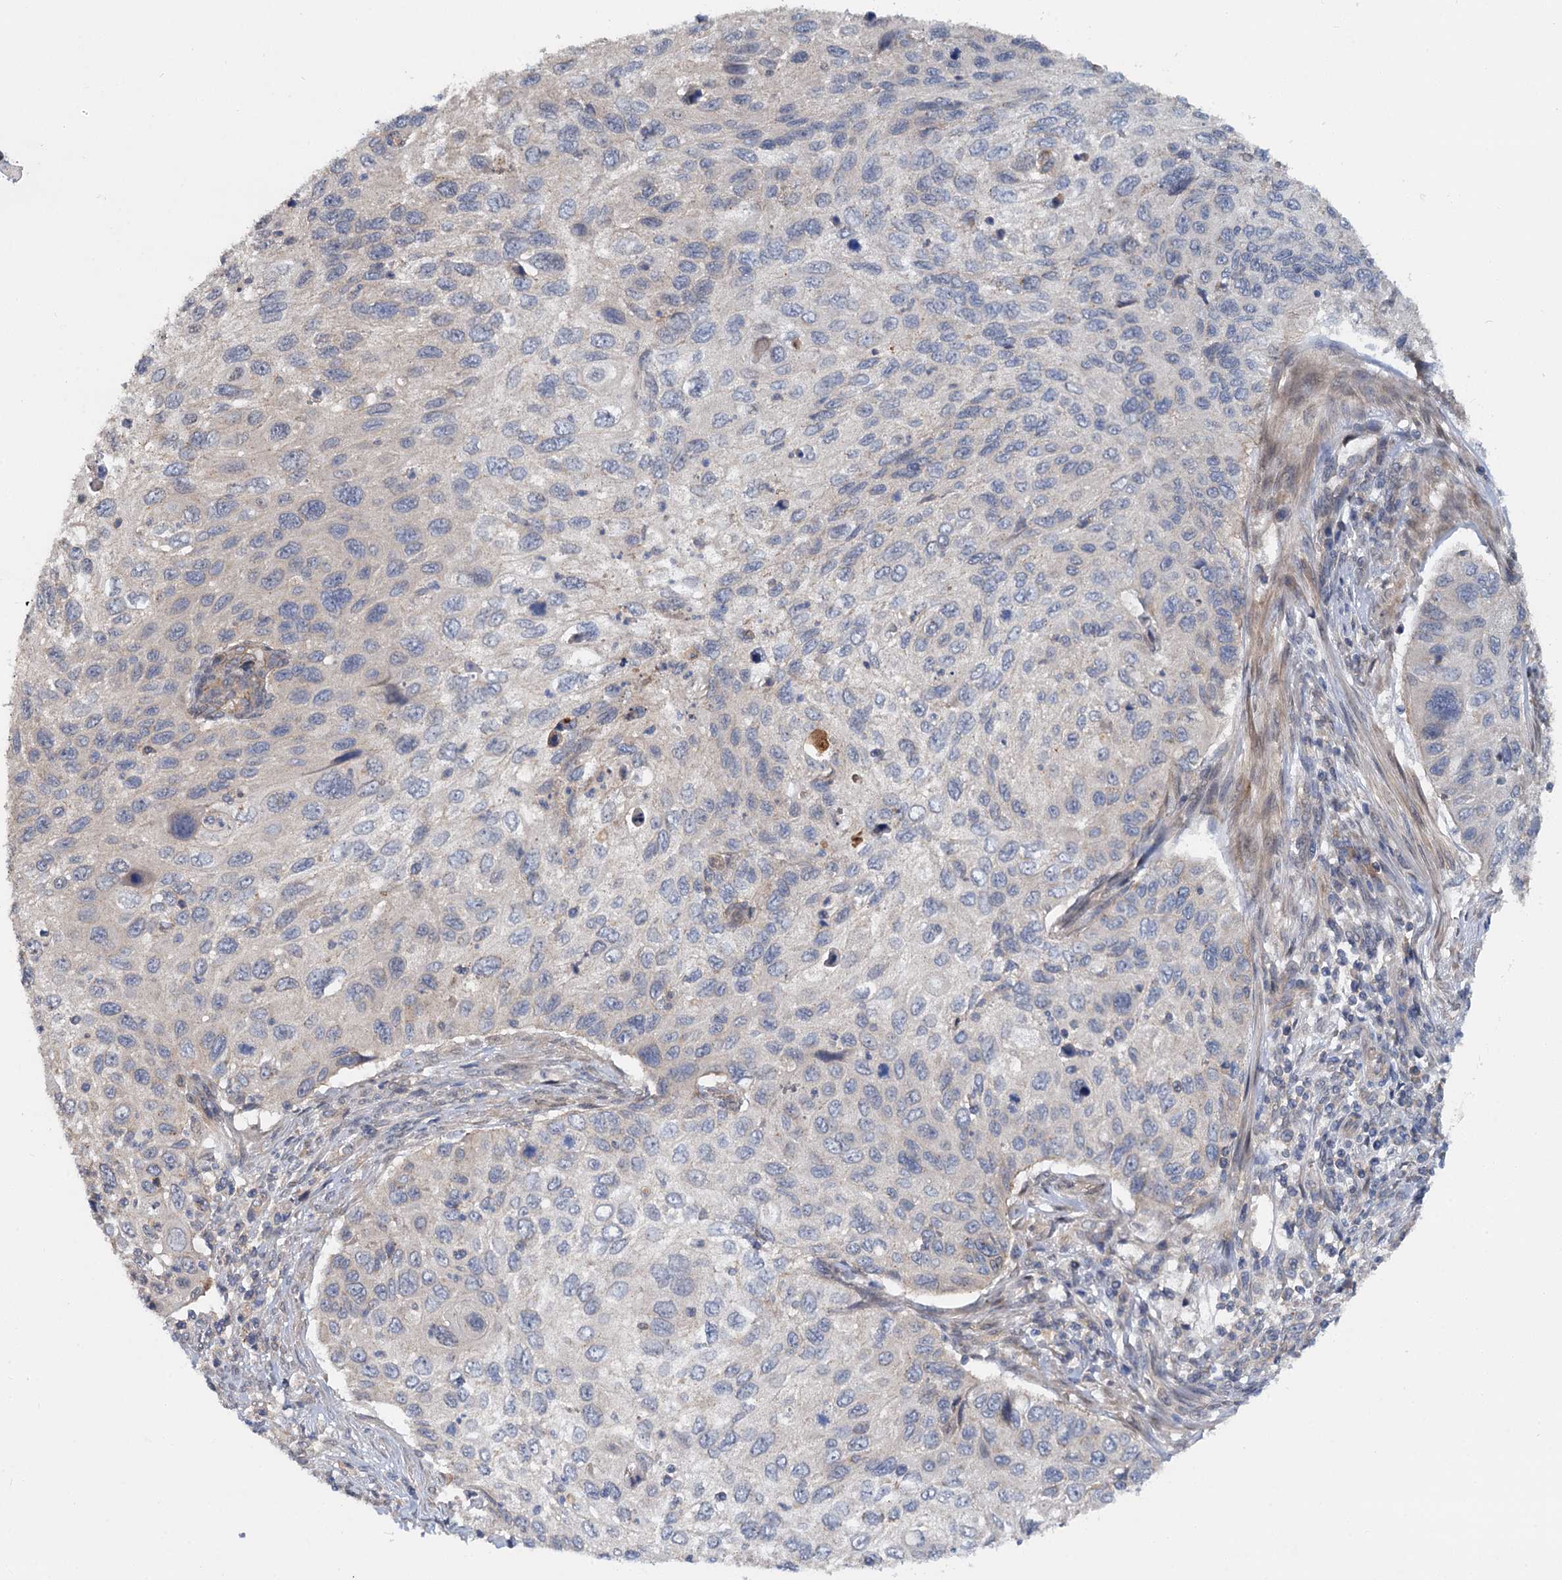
{"staining": {"intensity": "negative", "quantity": "none", "location": "none"}, "tissue": "cervical cancer", "cell_type": "Tumor cells", "image_type": "cancer", "snomed": [{"axis": "morphology", "description": "Squamous cell carcinoma, NOS"}, {"axis": "topography", "description": "Cervix"}], "caption": "Immunohistochemistry of cervical squamous cell carcinoma reveals no expression in tumor cells.", "gene": "ZNF324", "patient": {"sex": "female", "age": 70}}